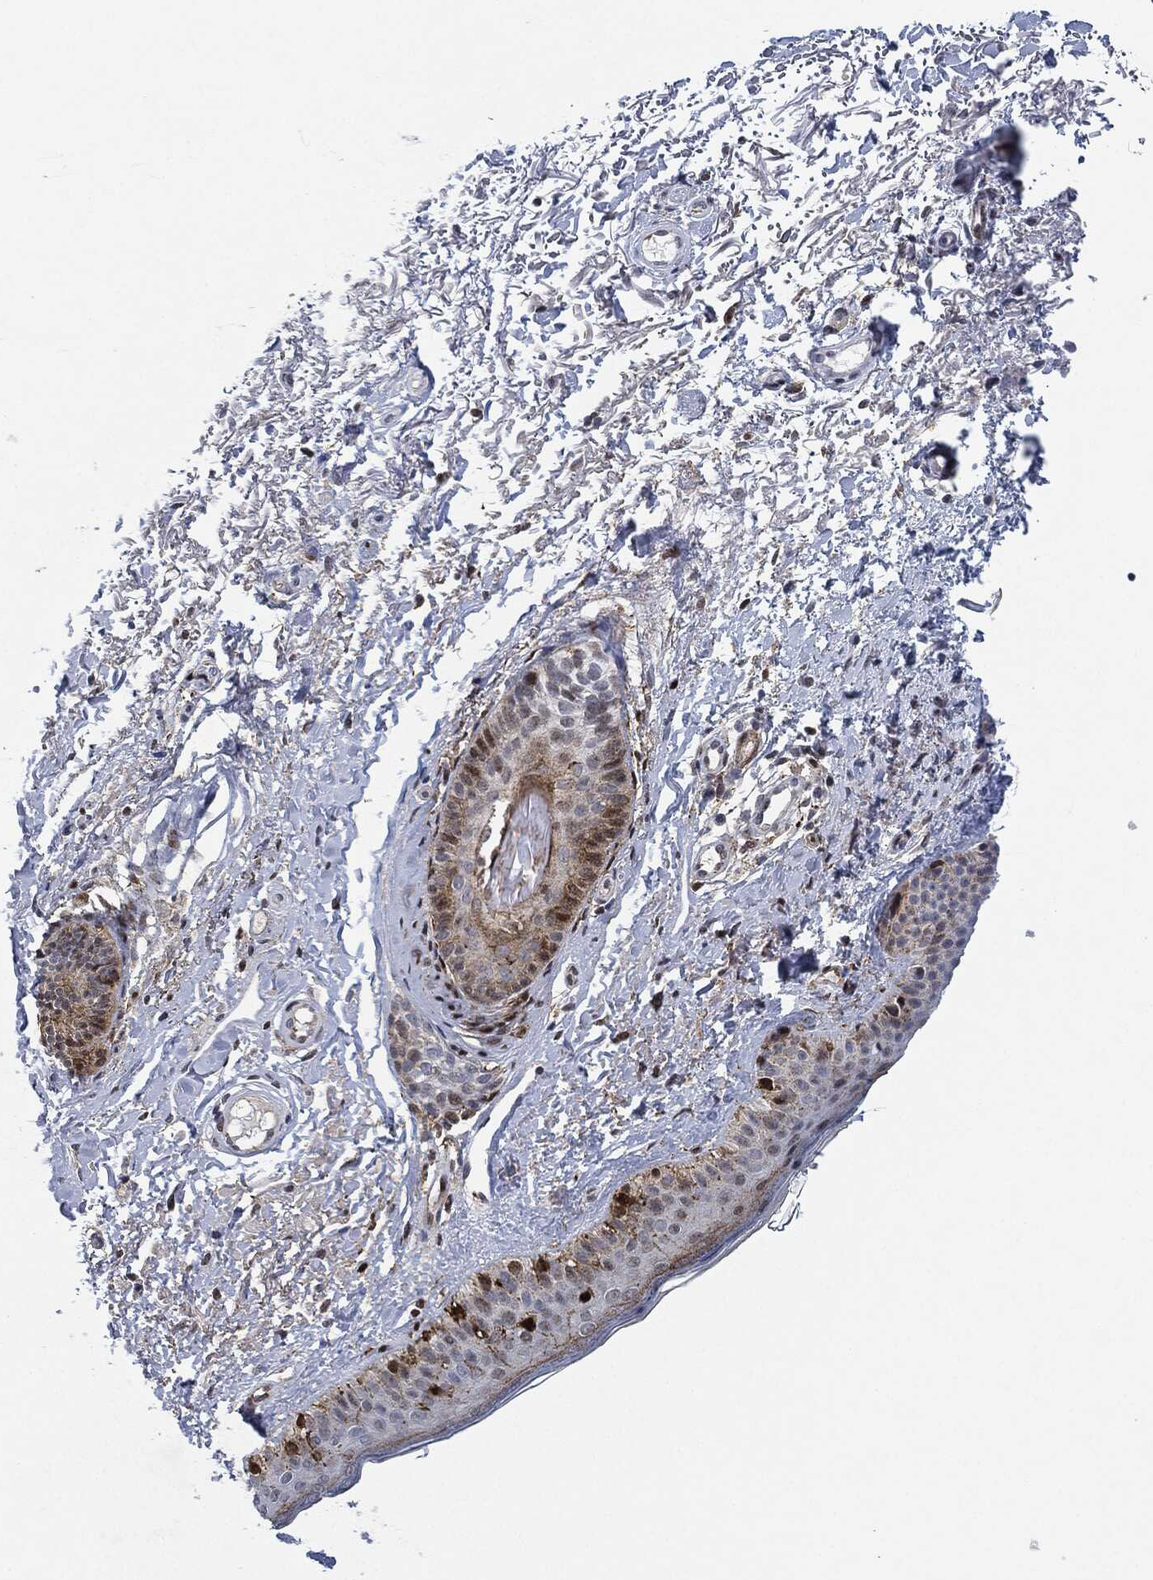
{"staining": {"intensity": "negative", "quantity": "none", "location": "none"}, "tissue": "skin", "cell_type": "Fibroblasts", "image_type": "normal", "snomed": [{"axis": "morphology", "description": "Normal tissue, NOS"}, {"axis": "topography", "description": "Skin"}], "caption": "Immunohistochemistry (IHC) histopathology image of normal skin: skin stained with DAB (3,3'-diaminobenzidine) reveals no significant protein positivity in fibroblasts.", "gene": "NANOS3", "patient": {"sex": "male", "age": 73}}